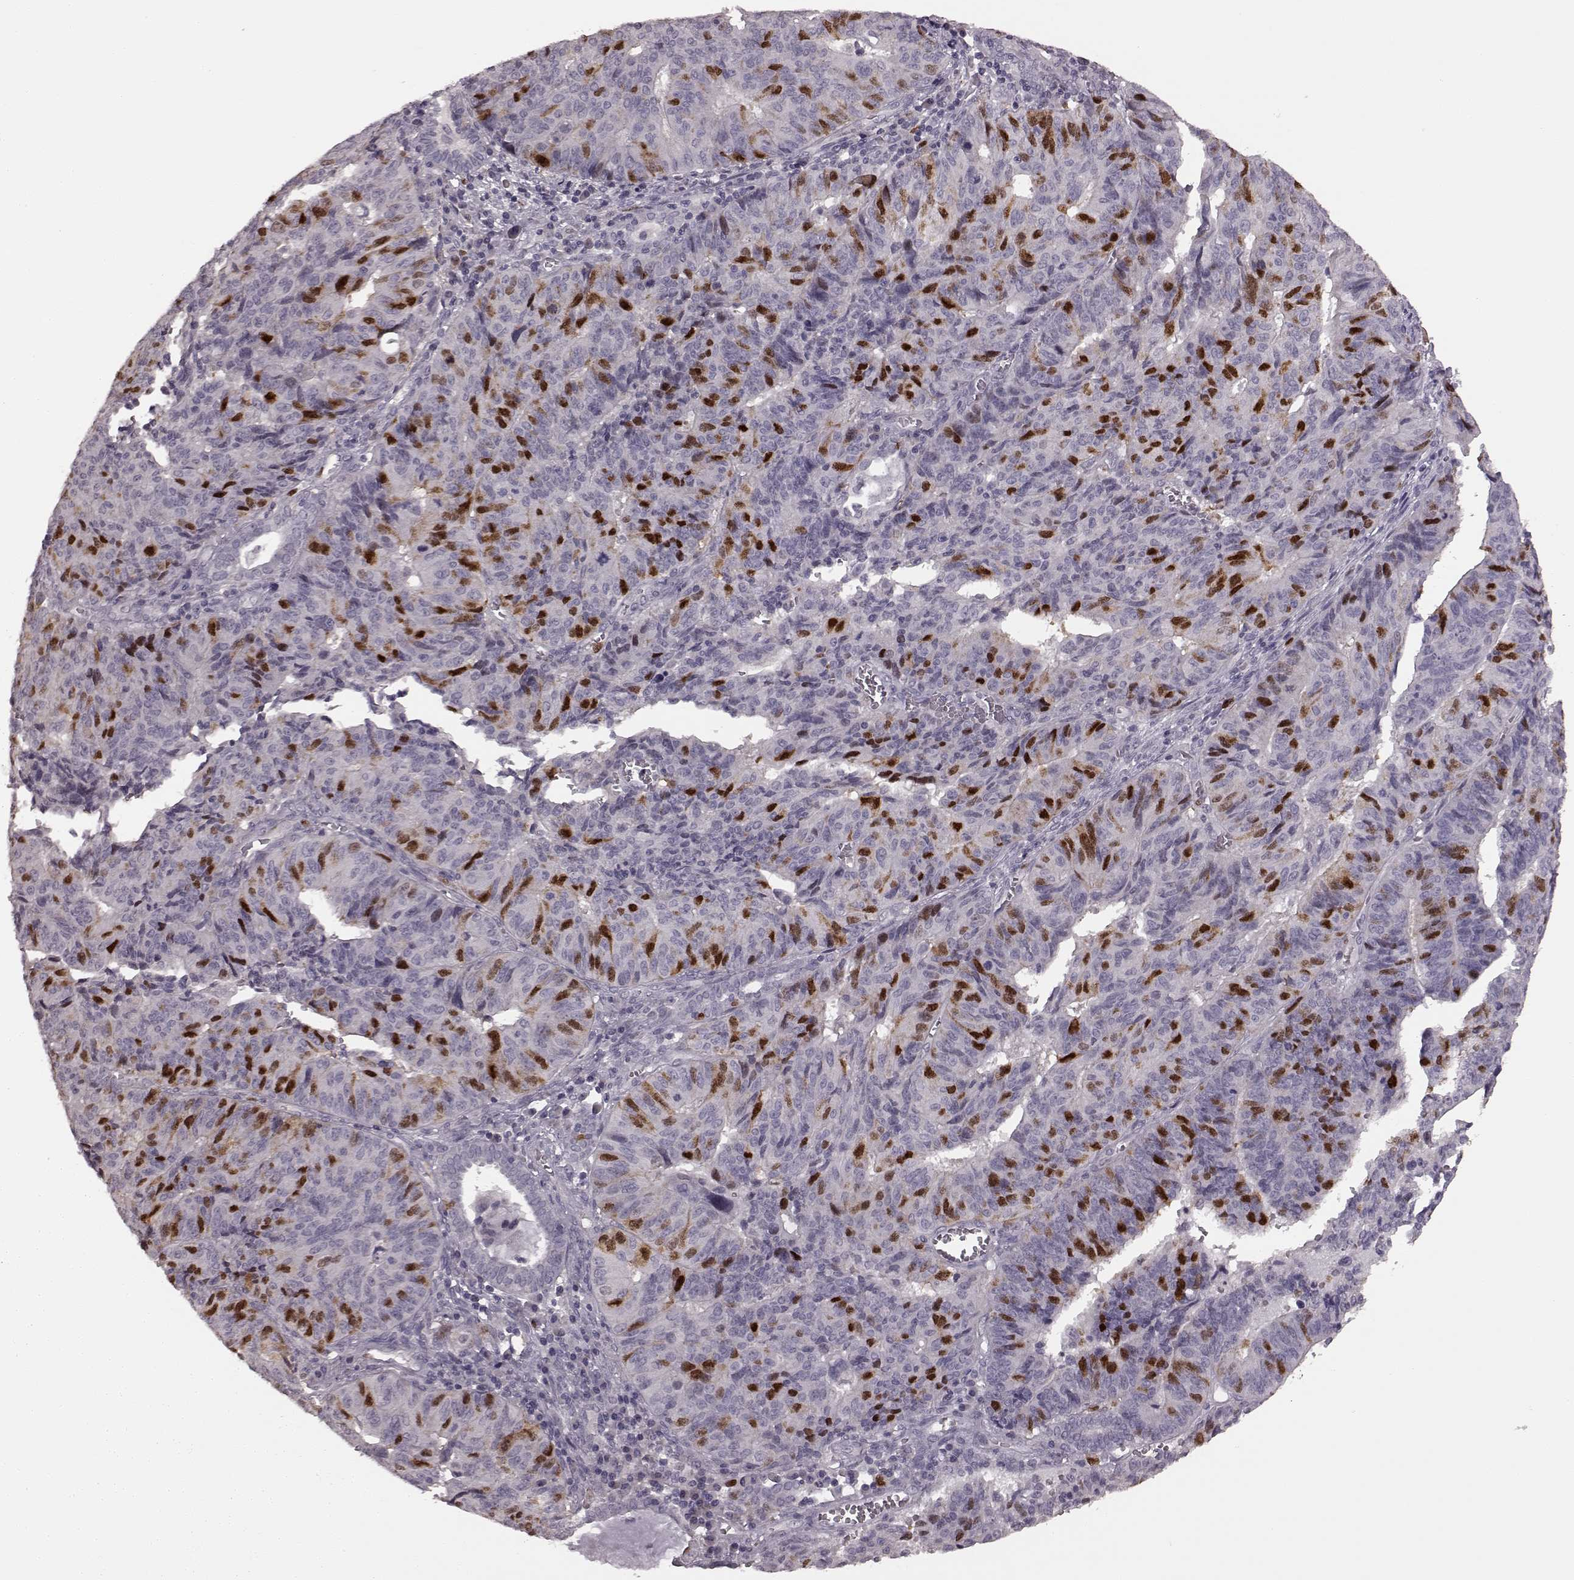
{"staining": {"intensity": "strong", "quantity": "<25%", "location": "nuclear"}, "tissue": "endometrial cancer", "cell_type": "Tumor cells", "image_type": "cancer", "snomed": [{"axis": "morphology", "description": "Adenocarcinoma, NOS"}, {"axis": "topography", "description": "Endometrium"}], "caption": "Endometrial cancer stained with a protein marker demonstrates strong staining in tumor cells.", "gene": "CCNA2", "patient": {"sex": "female", "age": 65}}